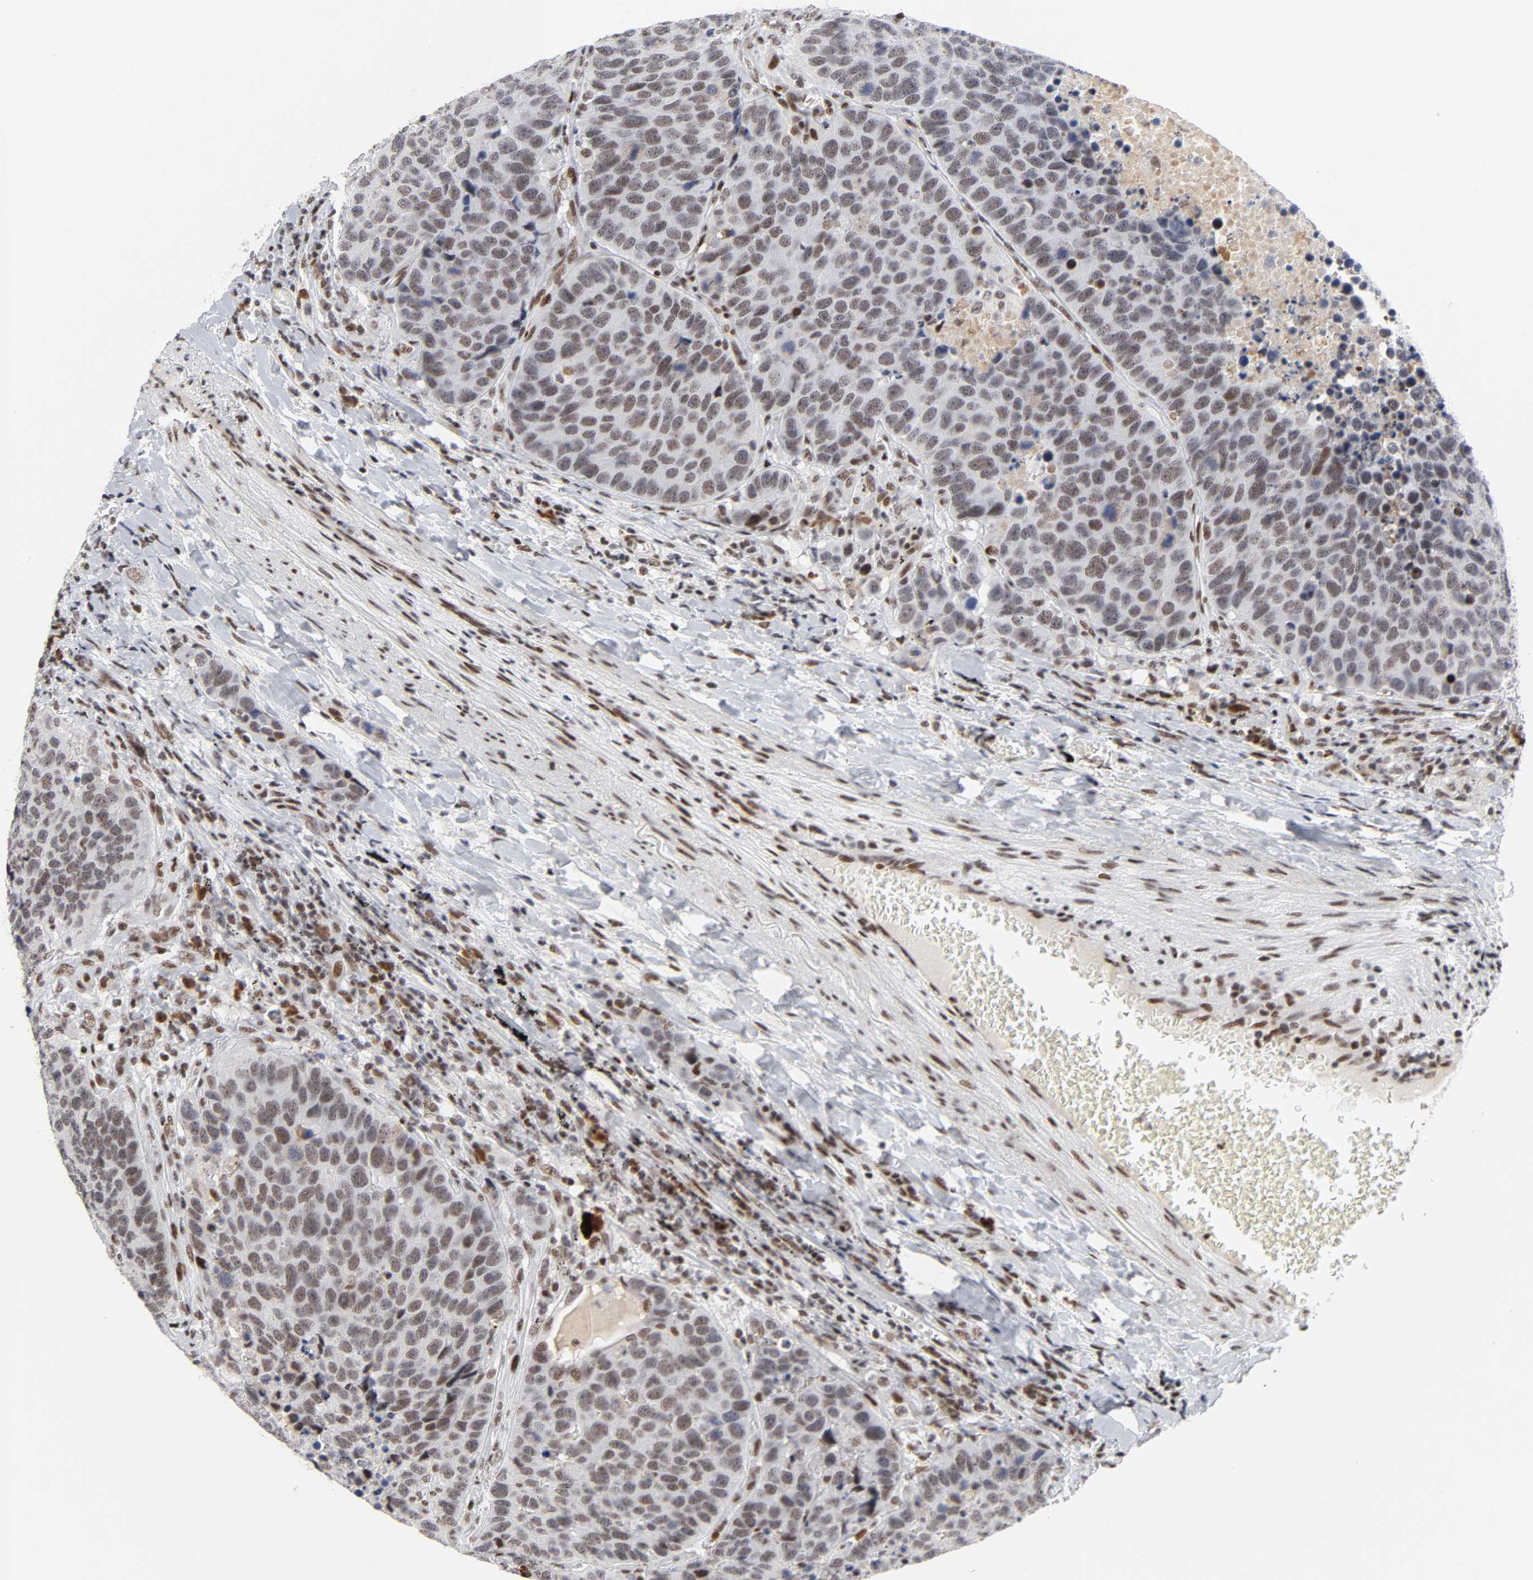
{"staining": {"intensity": "moderate", "quantity": ">75%", "location": "nuclear"}, "tissue": "carcinoid", "cell_type": "Tumor cells", "image_type": "cancer", "snomed": [{"axis": "morphology", "description": "Carcinoid, malignant, NOS"}, {"axis": "topography", "description": "Lung"}], "caption": "Immunohistochemical staining of carcinoid reveals moderate nuclear protein staining in approximately >75% of tumor cells.", "gene": "CREBBP", "patient": {"sex": "male", "age": 60}}